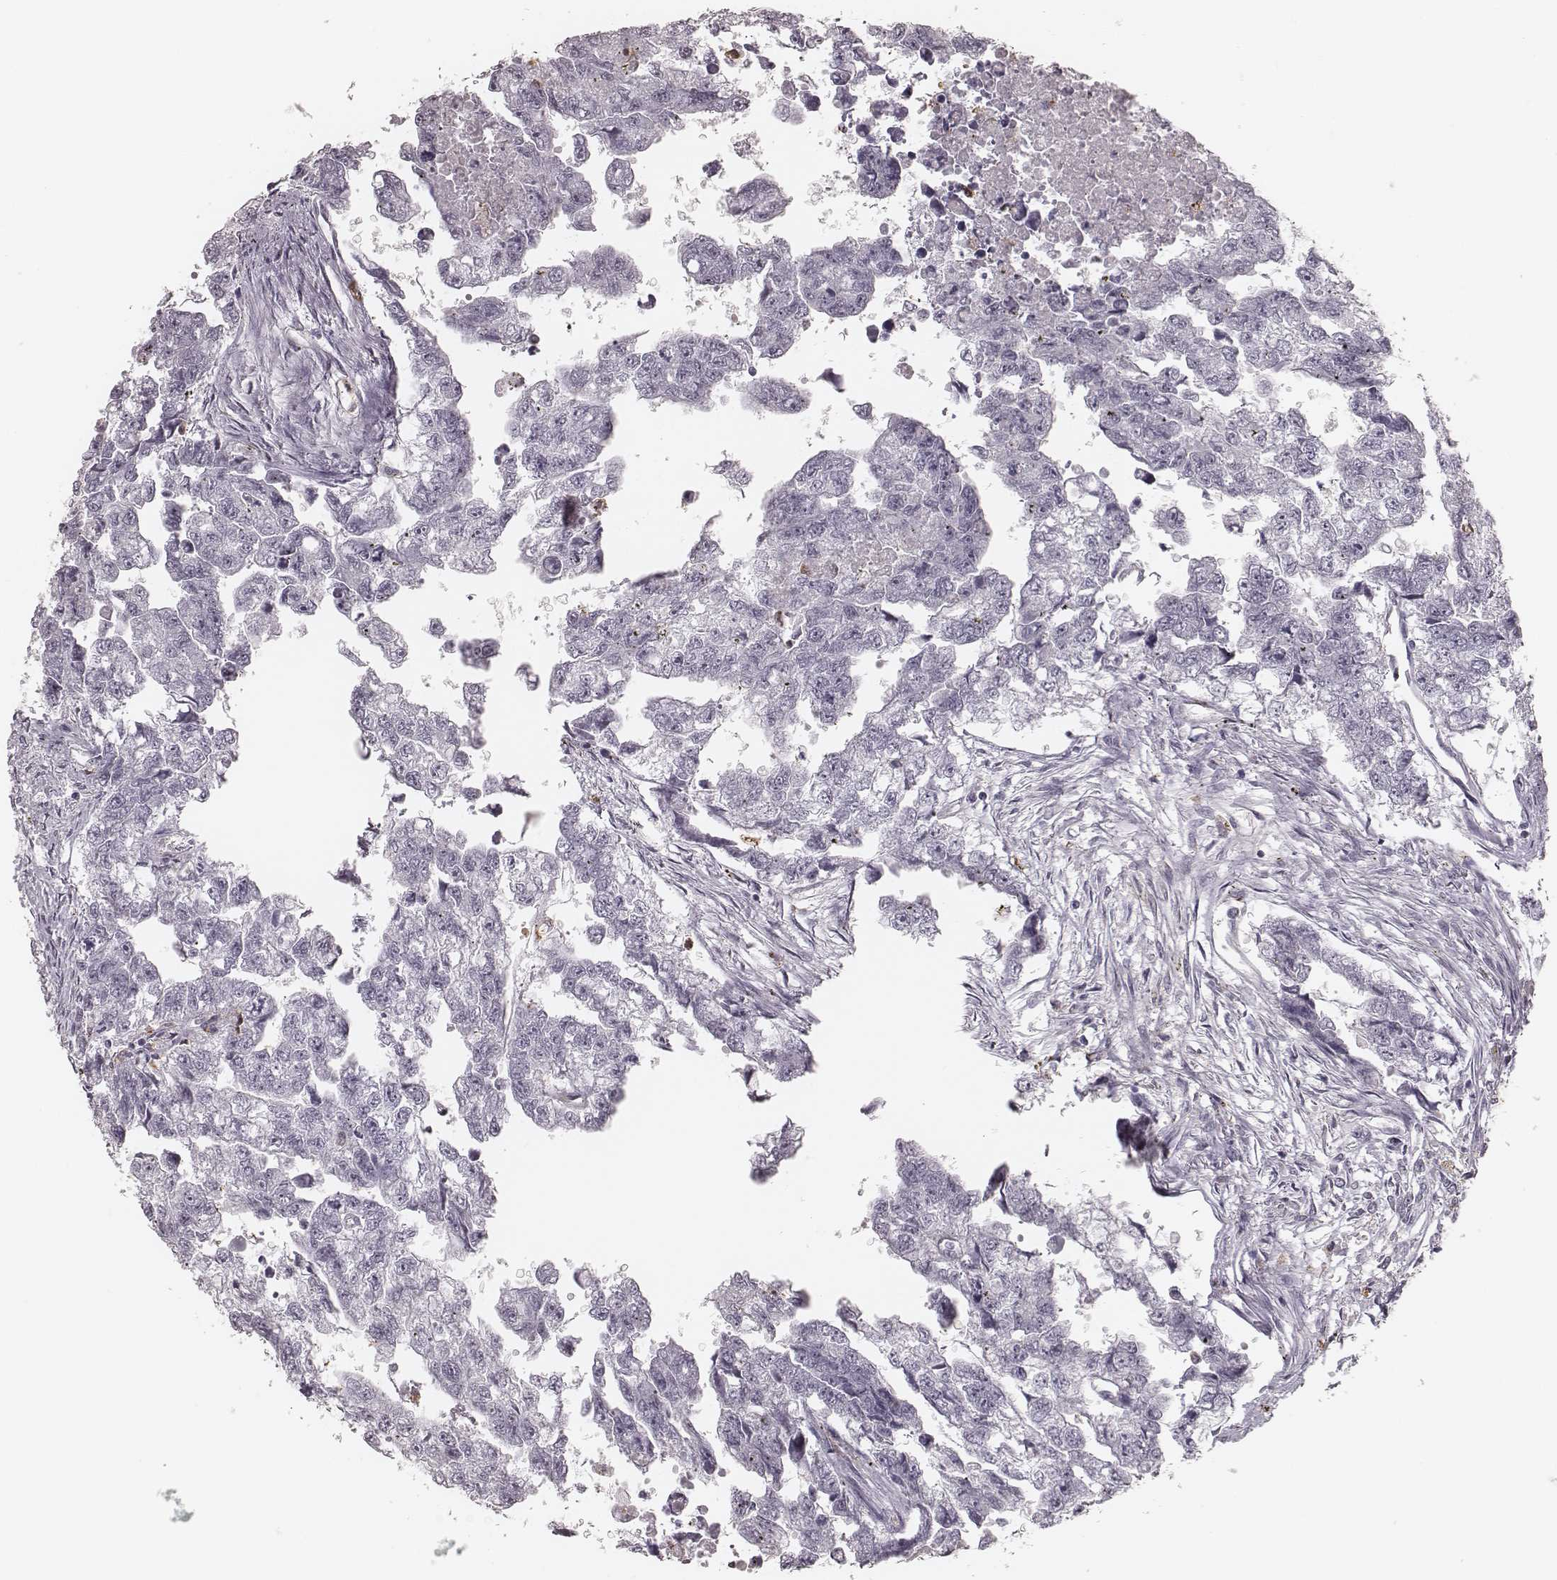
{"staining": {"intensity": "negative", "quantity": "none", "location": "none"}, "tissue": "testis cancer", "cell_type": "Tumor cells", "image_type": "cancer", "snomed": [{"axis": "morphology", "description": "Carcinoma, Embryonal, NOS"}, {"axis": "morphology", "description": "Teratoma, malignant, NOS"}, {"axis": "topography", "description": "Testis"}], "caption": "There is no significant expression in tumor cells of testis cancer. Nuclei are stained in blue.", "gene": "KITLG", "patient": {"sex": "male", "age": 44}}